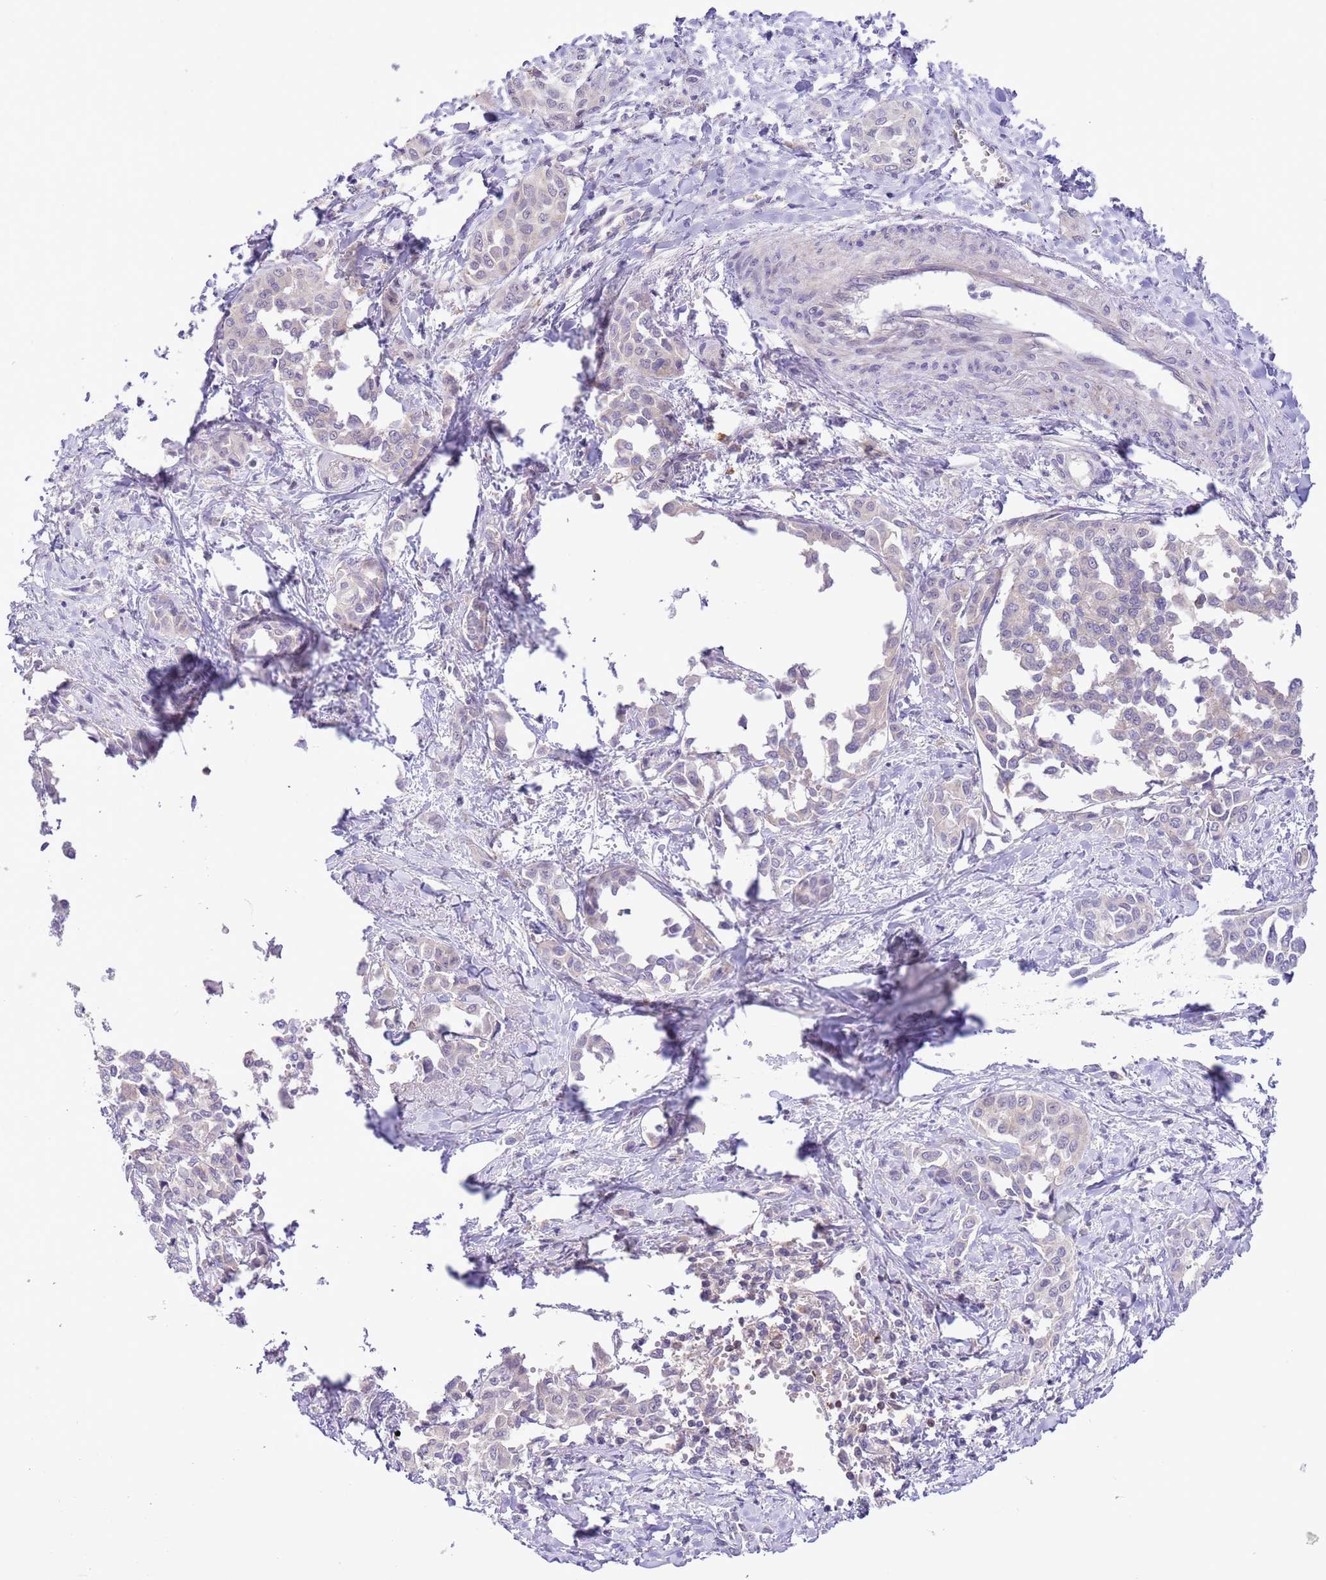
{"staining": {"intensity": "negative", "quantity": "none", "location": "none"}, "tissue": "liver cancer", "cell_type": "Tumor cells", "image_type": "cancer", "snomed": [{"axis": "morphology", "description": "Cholangiocarcinoma"}, {"axis": "topography", "description": "Liver"}], "caption": "Immunohistochemistry (IHC) of liver cancer (cholangiocarcinoma) reveals no expression in tumor cells. The staining is performed using DAB brown chromogen with nuclei counter-stained in using hematoxylin.", "gene": "PRR32", "patient": {"sex": "female", "age": 77}}